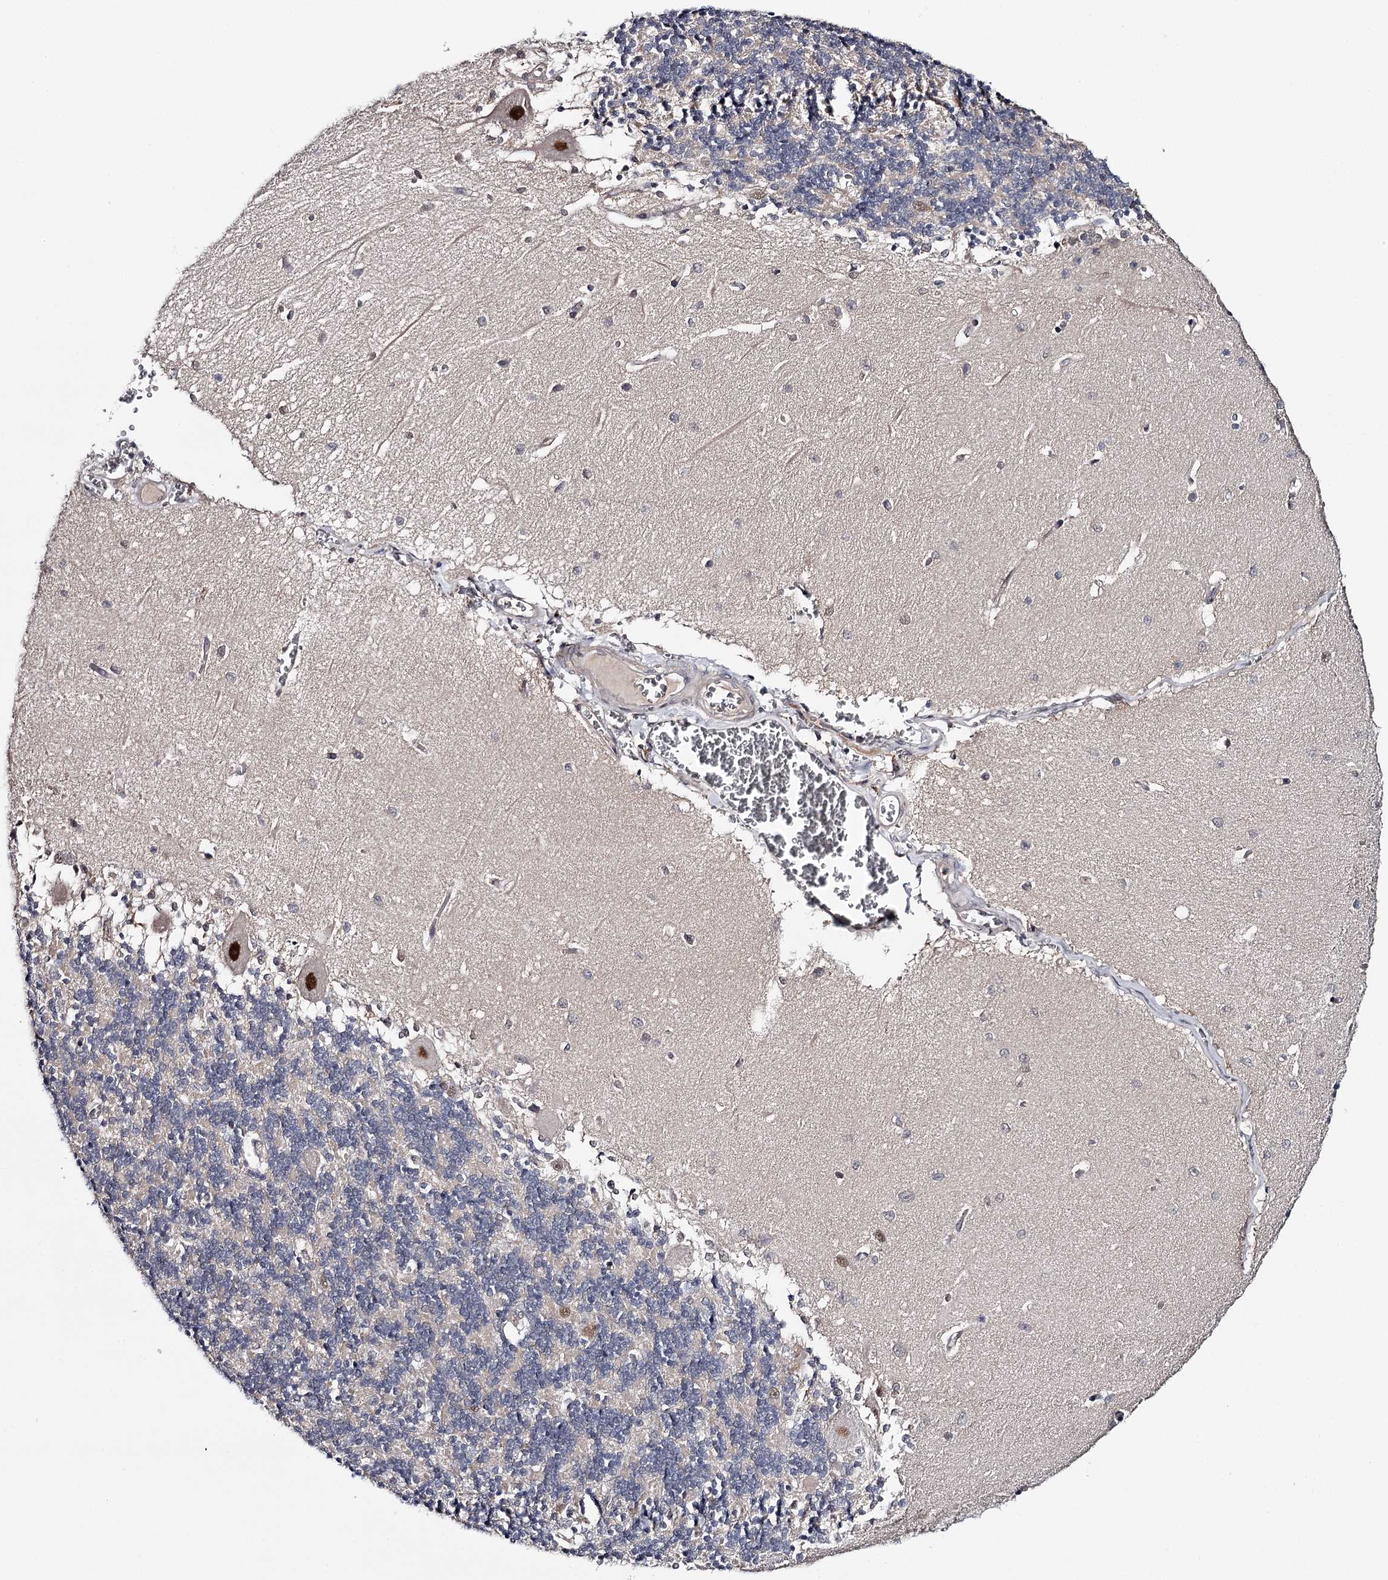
{"staining": {"intensity": "negative", "quantity": "none", "location": "none"}, "tissue": "cerebellum", "cell_type": "Cells in granular layer", "image_type": "normal", "snomed": [{"axis": "morphology", "description": "Normal tissue, NOS"}, {"axis": "topography", "description": "Cerebellum"}], "caption": "DAB immunohistochemical staining of benign human cerebellum displays no significant positivity in cells in granular layer. (Brightfield microscopy of DAB (3,3'-diaminobenzidine) IHC at high magnification).", "gene": "GTSF1", "patient": {"sex": "male", "age": 37}}